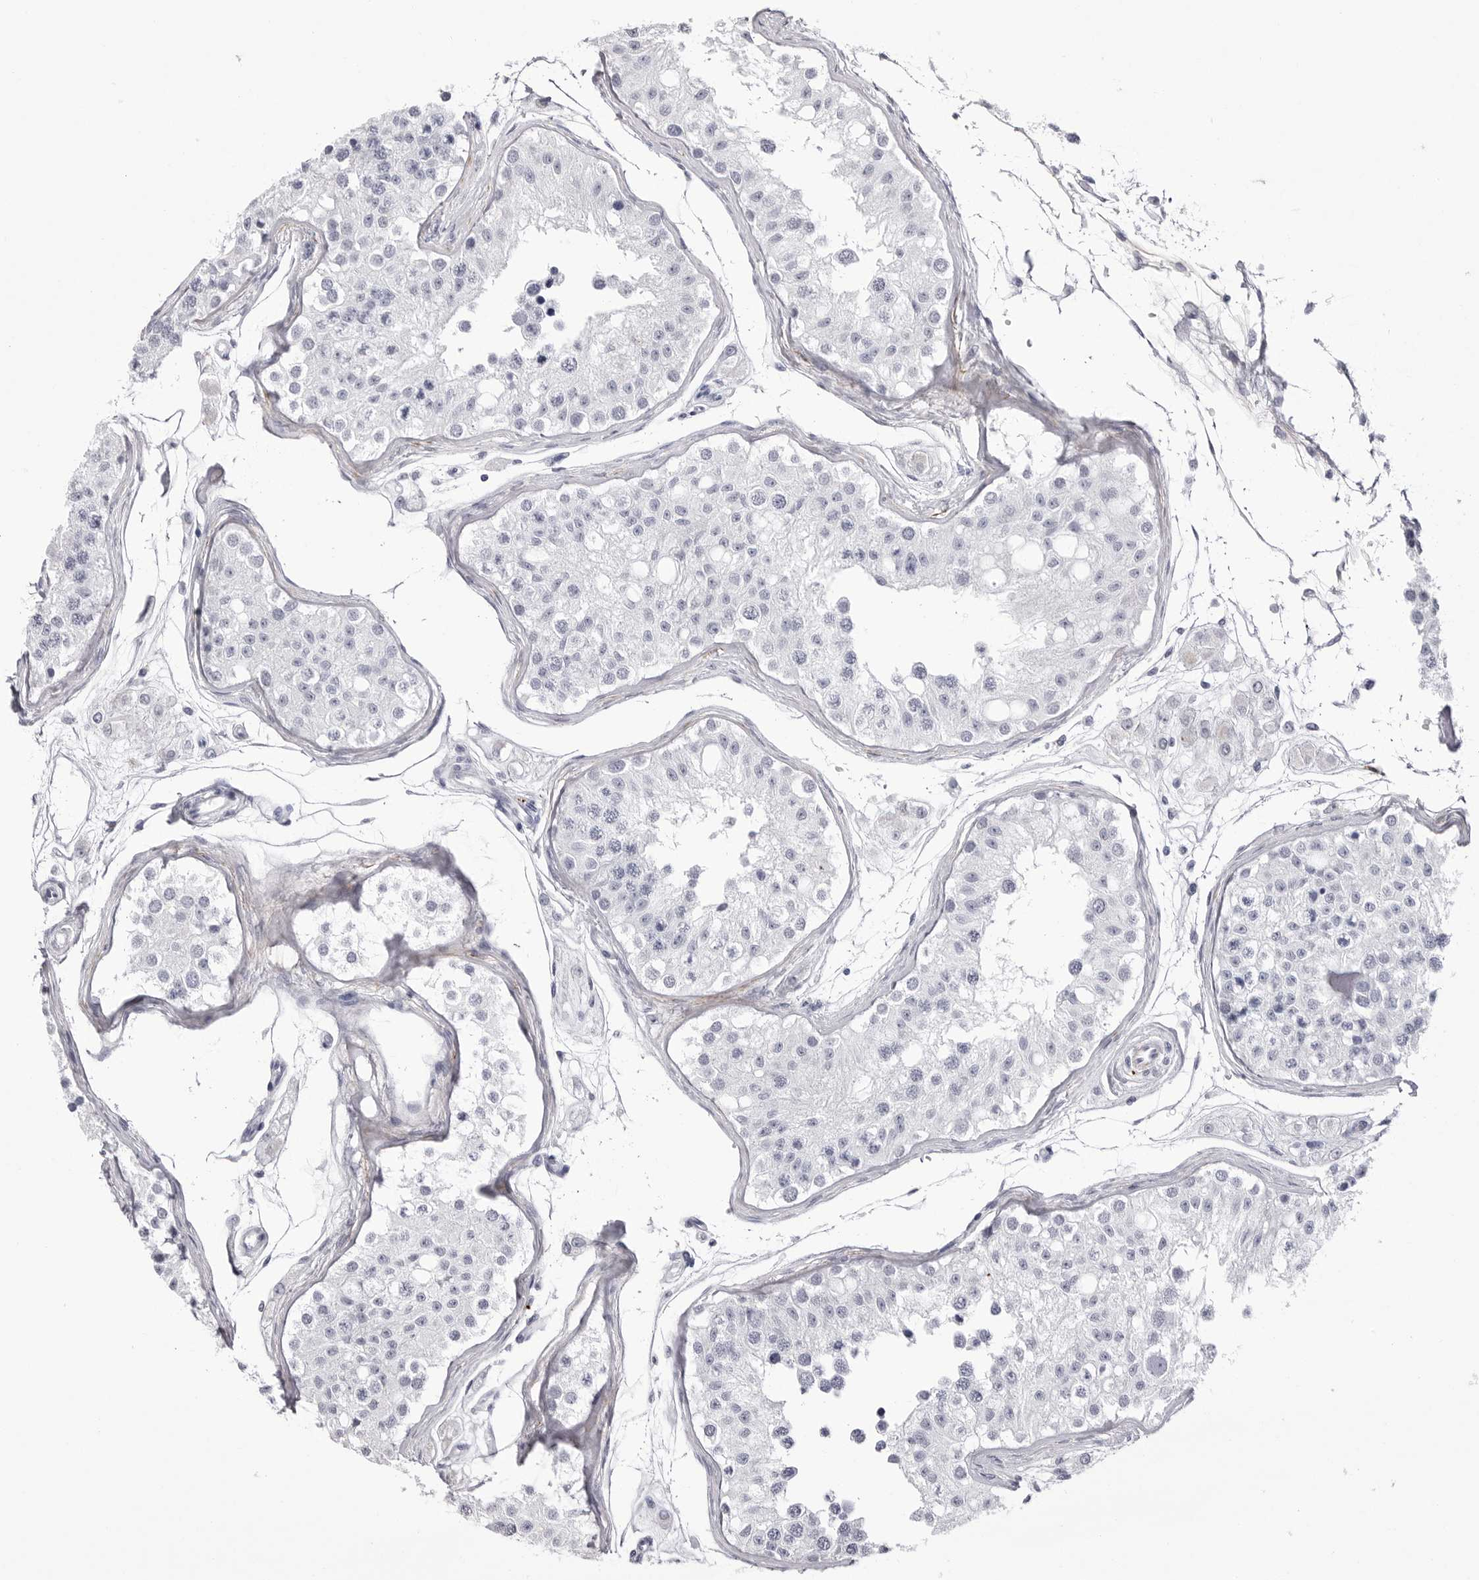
{"staining": {"intensity": "negative", "quantity": "none", "location": "none"}, "tissue": "testis", "cell_type": "Cells in seminiferous ducts", "image_type": "normal", "snomed": [{"axis": "morphology", "description": "Normal tissue, NOS"}, {"axis": "morphology", "description": "Adenocarcinoma, metastatic, NOS"}, {"axis": "topography", "description": "Testis"}], "caption": "Testis stained for a protein using immunohistochemistry demonstrates no staining cells in seminiferous ducts.", "gene": "COL26A1", "patient": {"sex": "male", "age": 26}}